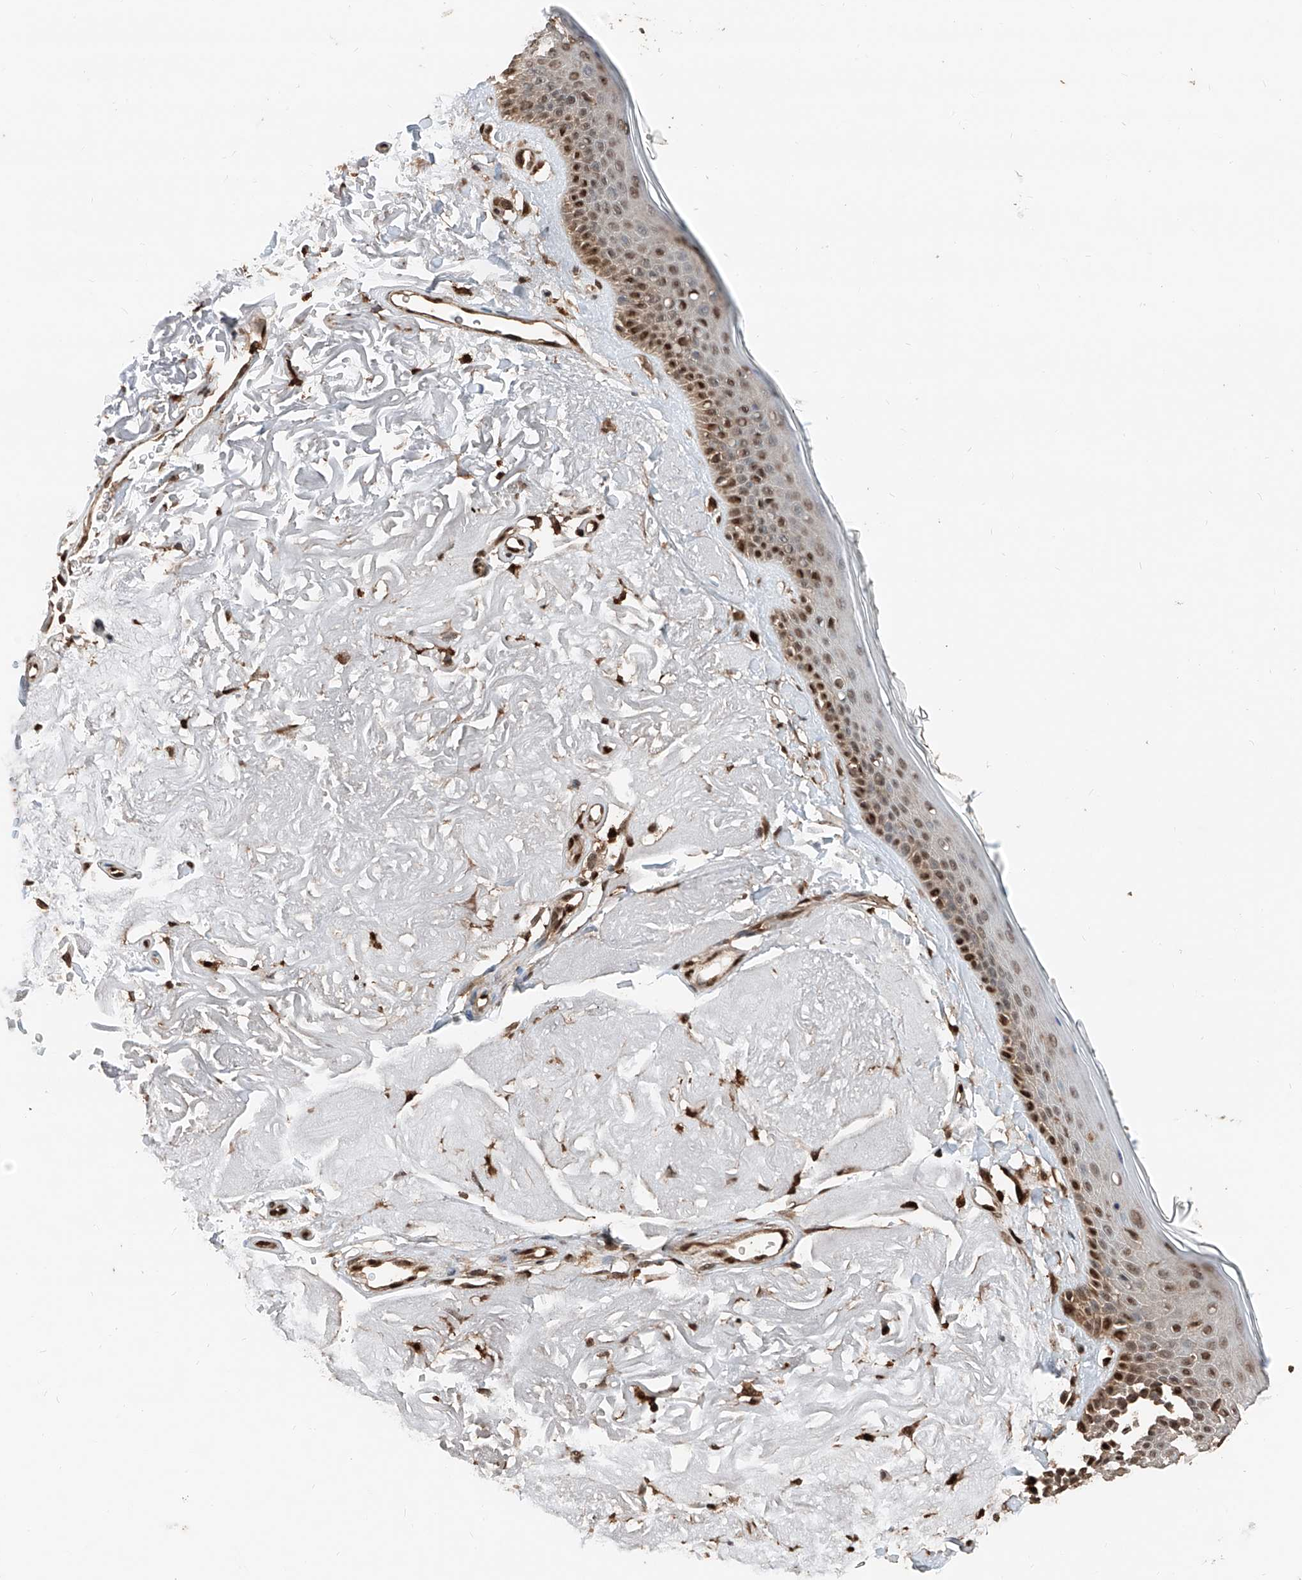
{"staining": {"intensity": "strong", "quantity": ">75%", "location": "cytoplasmic/membranous,nuclear"}, "tissue": "skin", "cell_type": "Fibroblasts", "image_type": "normal", "snomed": [{"axis": "morphology", "description": "Normal tissue, NOS"}, {"axis": "topography", "description": "Skin"}, {"axis": "topography", "description": "Skeletal muscle"}], "caption": "A high-resolution histopathology image shows IHC staining of unremarkable skin, which displays strong cytoplasmic/membranous,nuclear positivity in about >75% of fibroblasts.", "gene": "RMND1", "patient": {"sex": "male", "age": 83}}